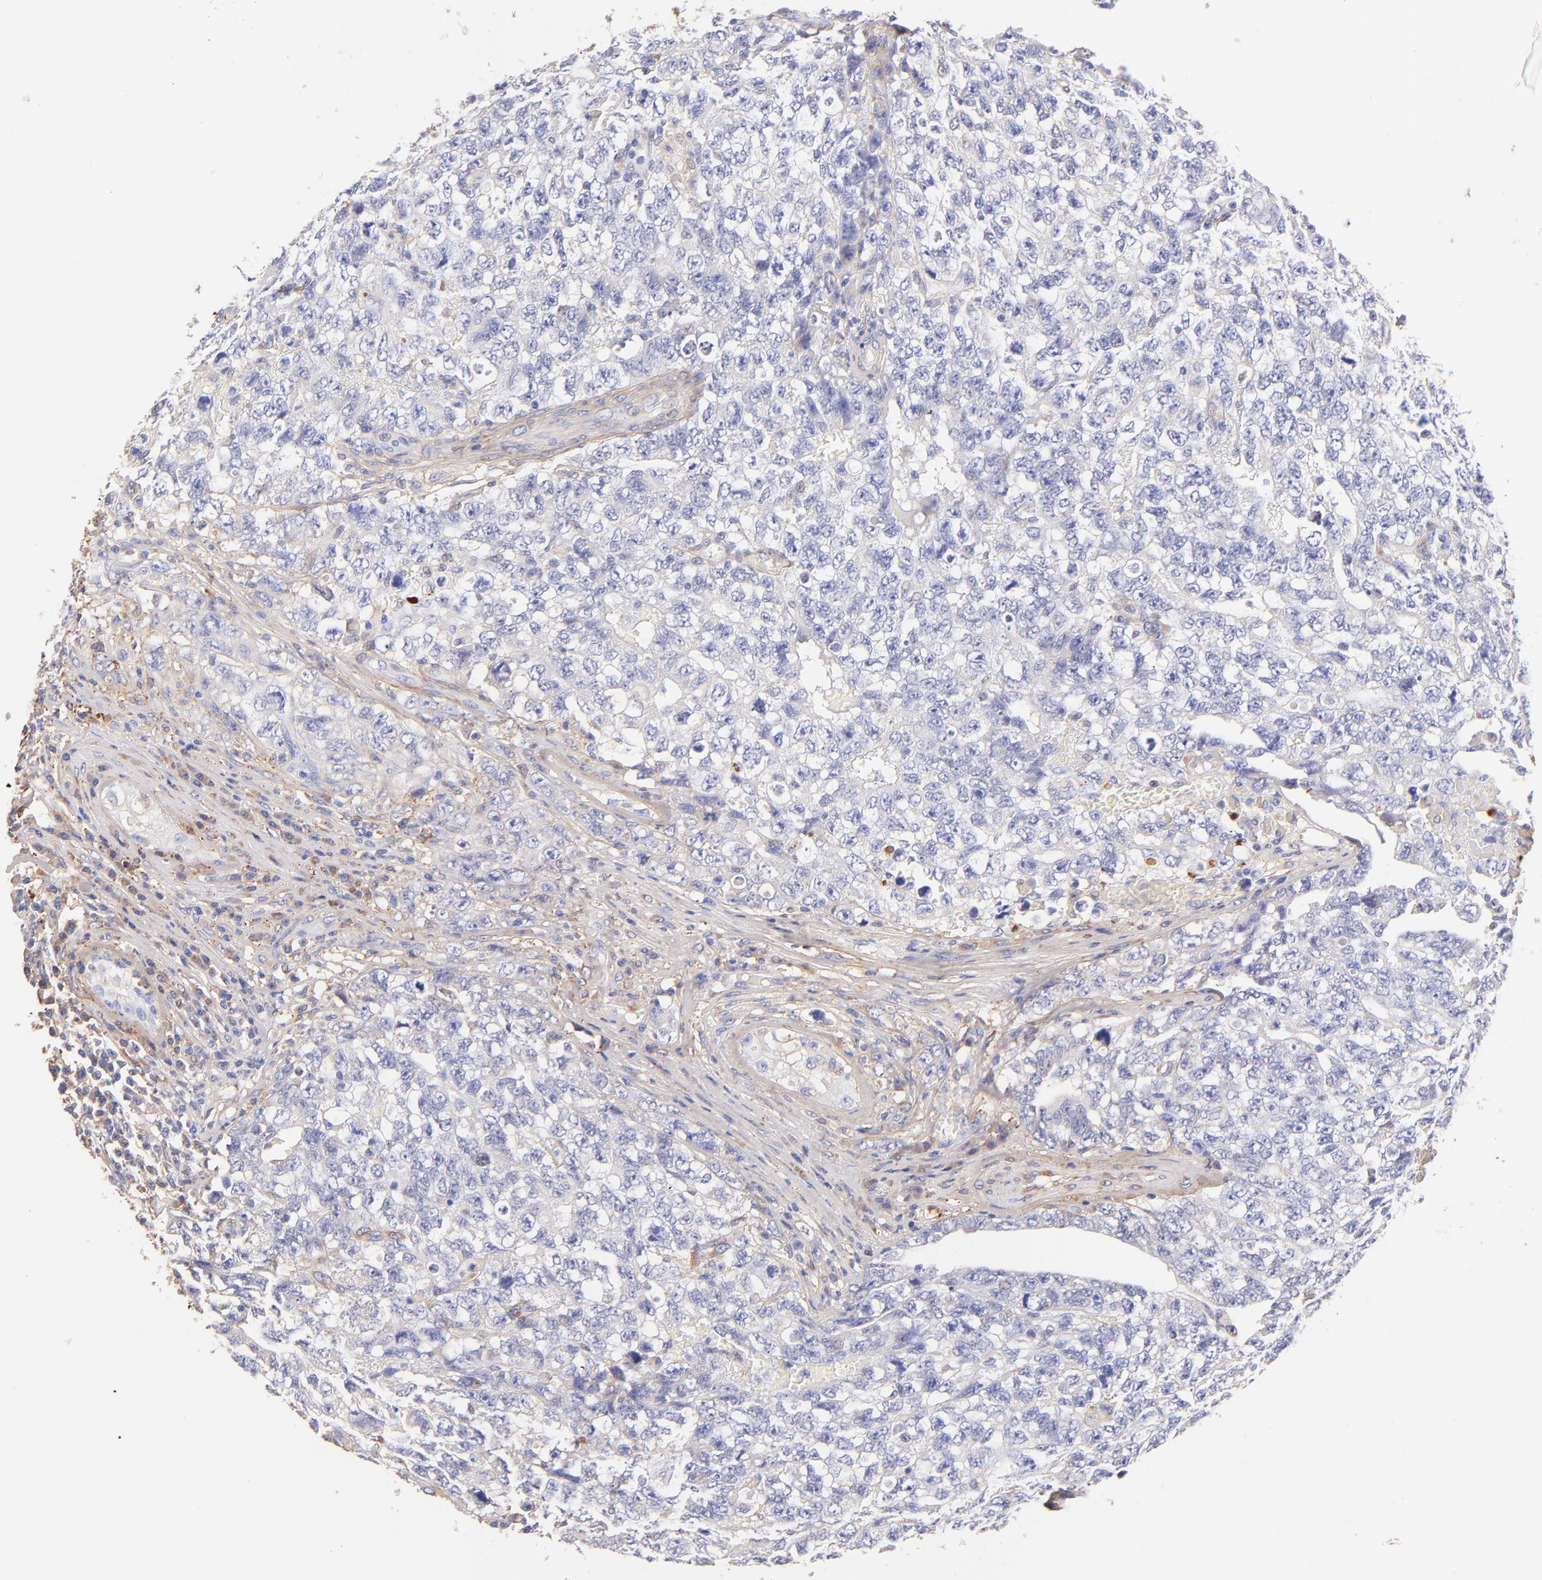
{"staining": {"intensity": "negative", "quantity": "none", "location": "none"}, "tissue": "testis cancer", "cell_type": "Tumor cells", "image_type": "cancer", "snomed": [{"axis": "morphology", "description": "Carcinoma, Embryonal, NOS"}, {"axis": "topography", "description": "Testis"}], "caption": "This is a image of immunohistochemistry staining of testis cancer (embryonal carcinoma), which shows no positivity in tumor cells.", "gene": "BGN", "patient": {"sex": "male", "age": 31}}